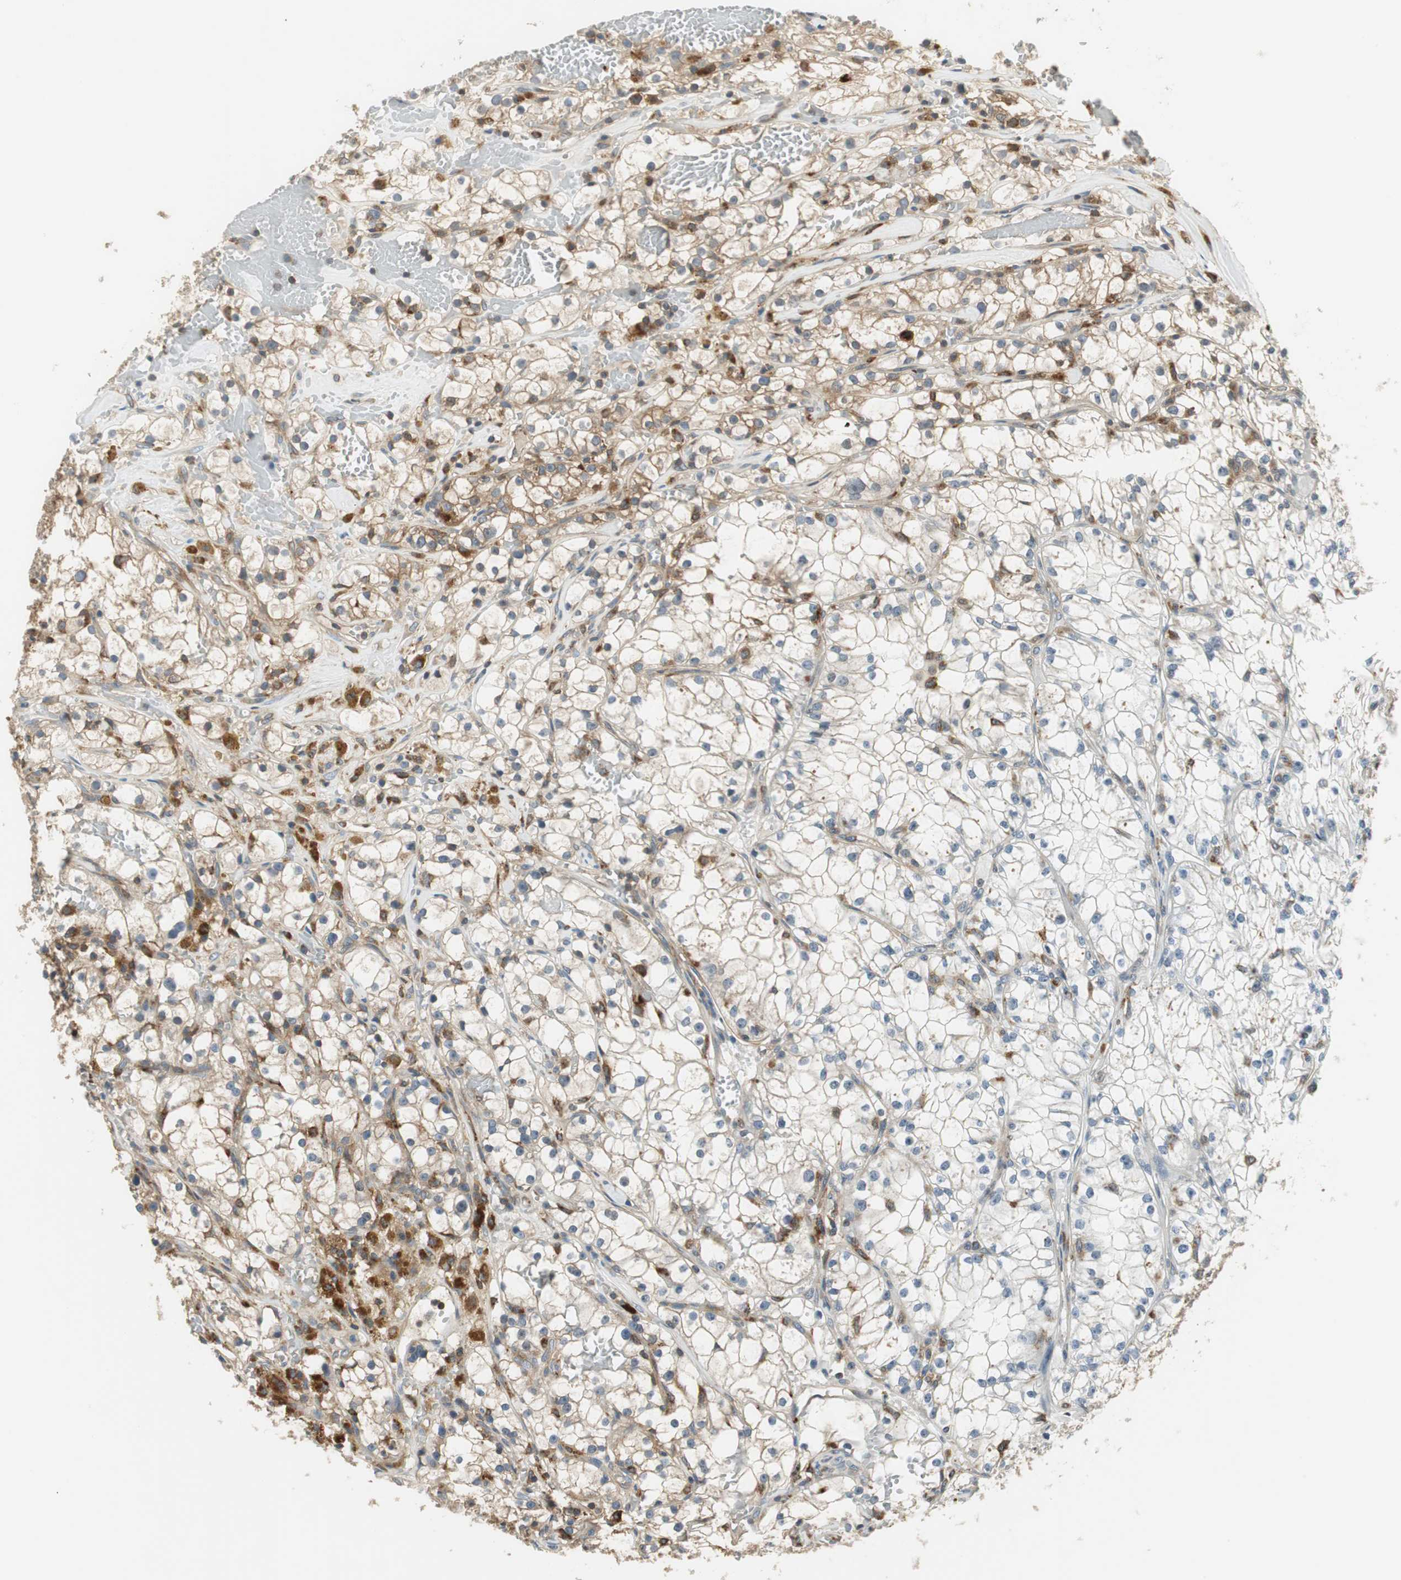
{"staining": {"intensity": "moderate", "quantity": "25%-75%", "location": "cytoplasmic/membranous"}, "tissue": "renal cancer", "cell_type": "Tumor cells", "image_type": "cancer", "snomed": [{"axis": "morphology", "description": "Adenocarcinoma, NOS"}, {"axis": "topography", "description": "Kidney"}], "caption": "Immunohistochemical staining of renal cancer (adenocarcinoma) exhibits medium levels of moderate cytoplasmic/membranous staining in about 25%-75% of tumor cells. The staining was performed using DAB to visualize the protein expression in brown, while the nuclei were stained in blue with hematoxylin (Magnification: 20x).", "gene": "NCK1", "patient": {"sex": "male", "age": 56}}